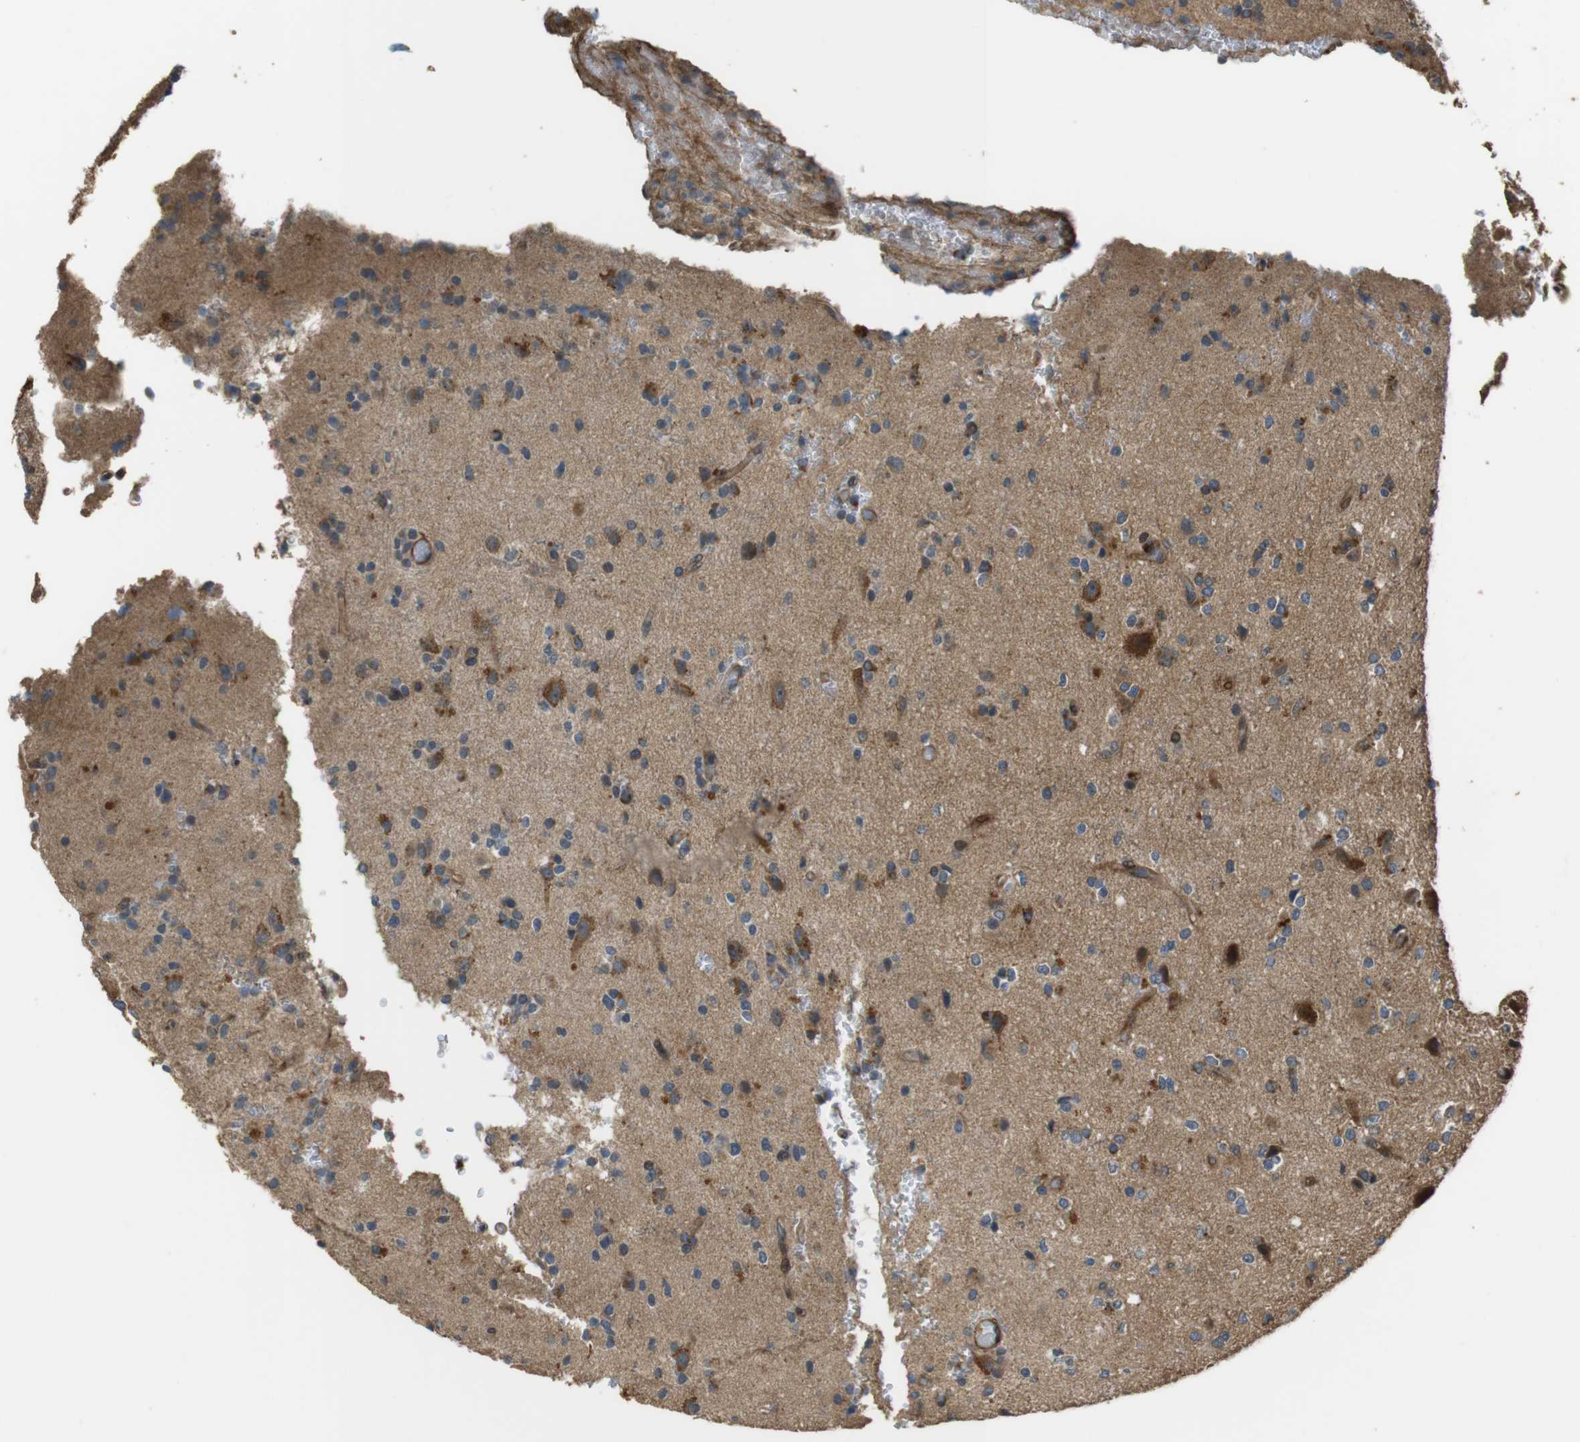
{"staining": {"intensity": "moderate", "quantity": ">75%", "location": "cytoplasmic/membranous"}, "tissue": "glioma", "cell_type": "Tumor cells", "image_type": "cancer", "snomed": [{"axis": "morphology", "description": "Glioma, malignant, High grade"}, {"axis": "topography", "description": "Brain"}], "caption": "A histopathology image of human high-grade glioma (malignant) stained for a protein reveals moderate cytoplasmic/membranous brown staining in tumor cells.", "gene": "MSRB3", "patient": {"sex": "male", "age": 47}}